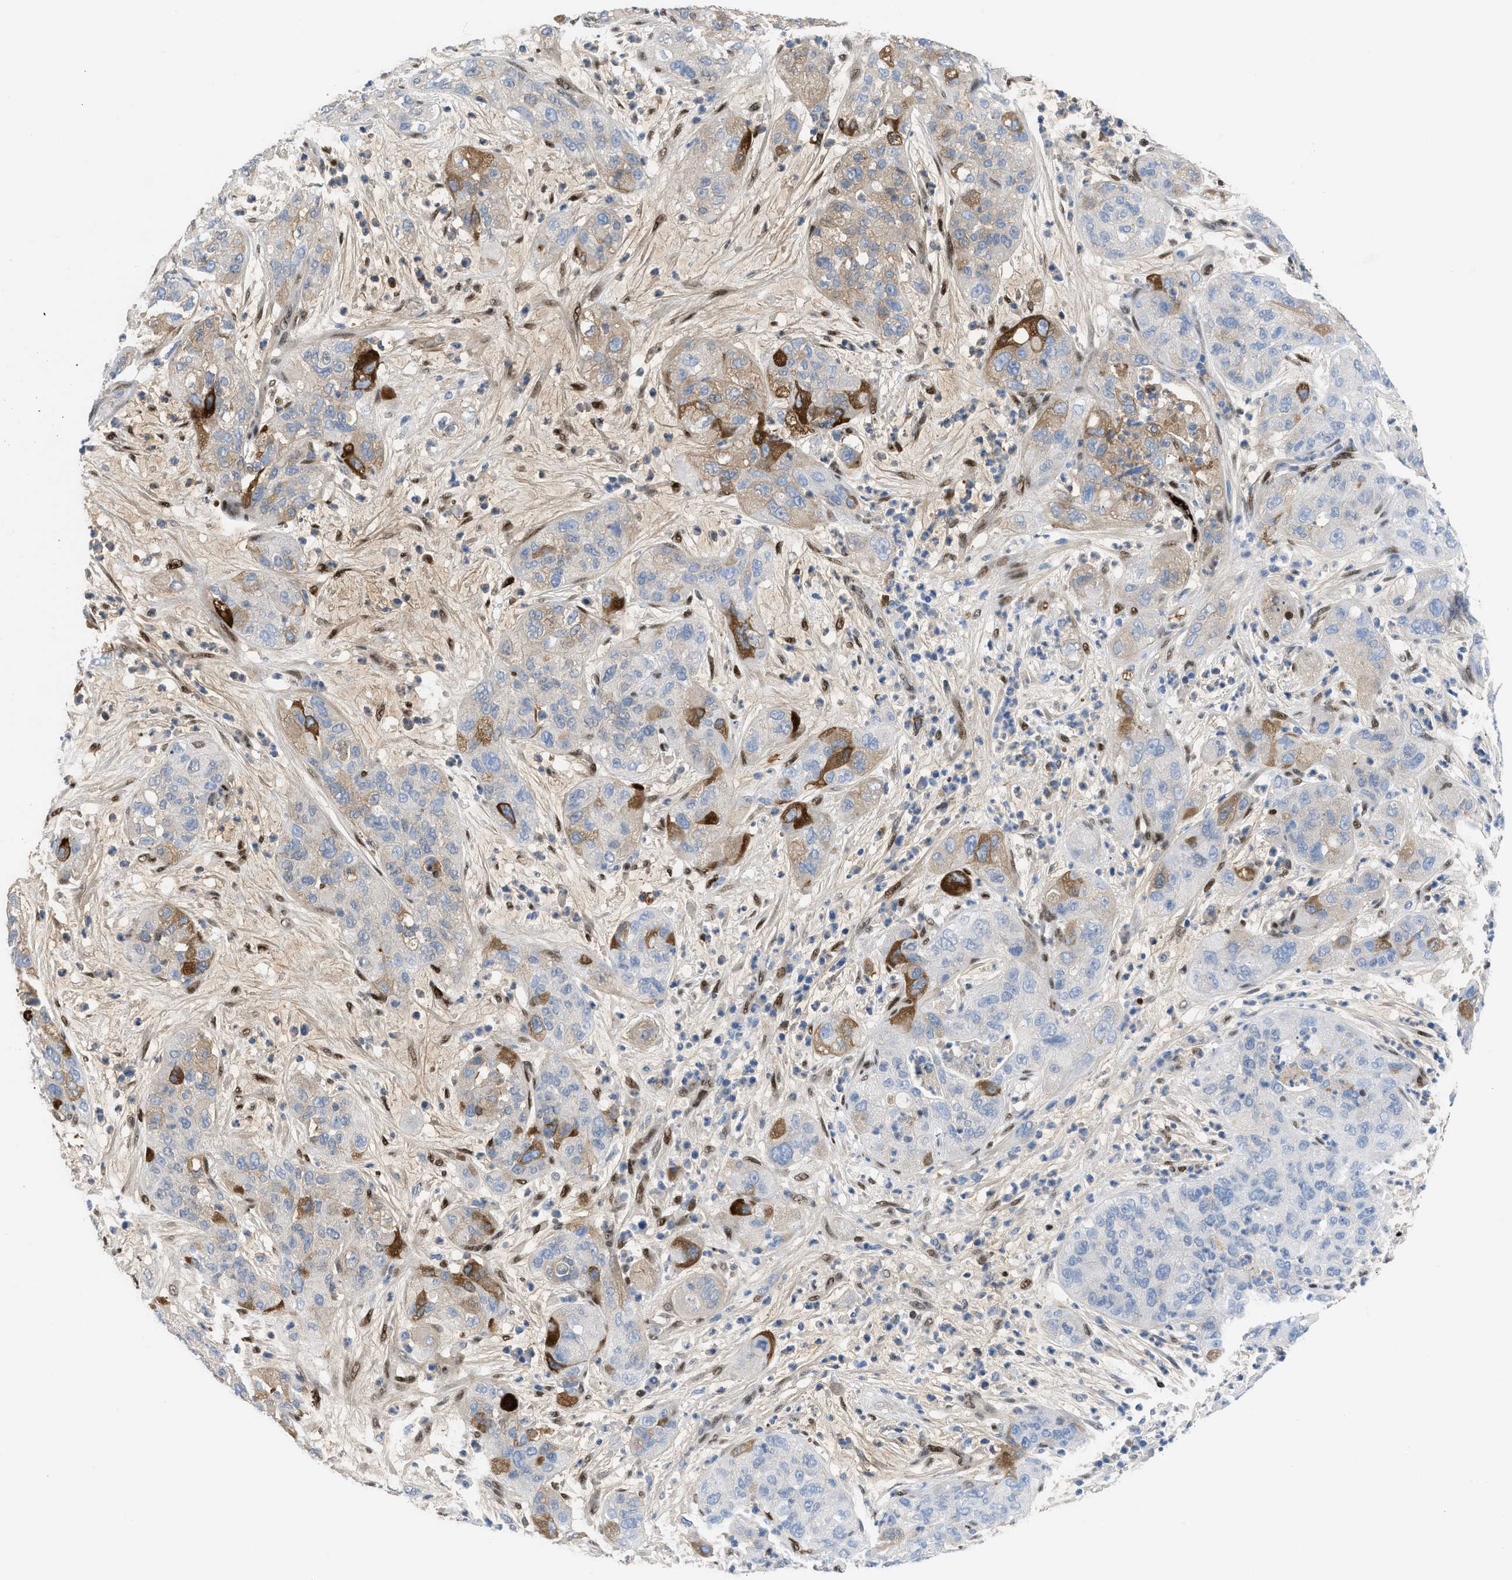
{"staining": {"intensity": "strong", "quantity": "<25%", "location": "cytoplasmic/membranous"}, "tissue": "pancreatic cancer", "cell_type": "Tumor cells", "image_type": "cancer", "snomed": [{"axis": "morphology", "description": "Adenocarcinoma, NOS"}, {"axis": "topography", "description": "Pancreas"}], "caption": "An image of pancreatic adenocarcinoma stained for a protein demonstrates strong cytoplasmic/membranous brown staining in tumor cells. (Stains: DAB (3,3'-diaminobenzidine) in brown, nuclei in blue, Microscopy: brightfield microscopy at high magnification).", "gene": "LEF1", "patient": {"sex": "female", "age": 78}}